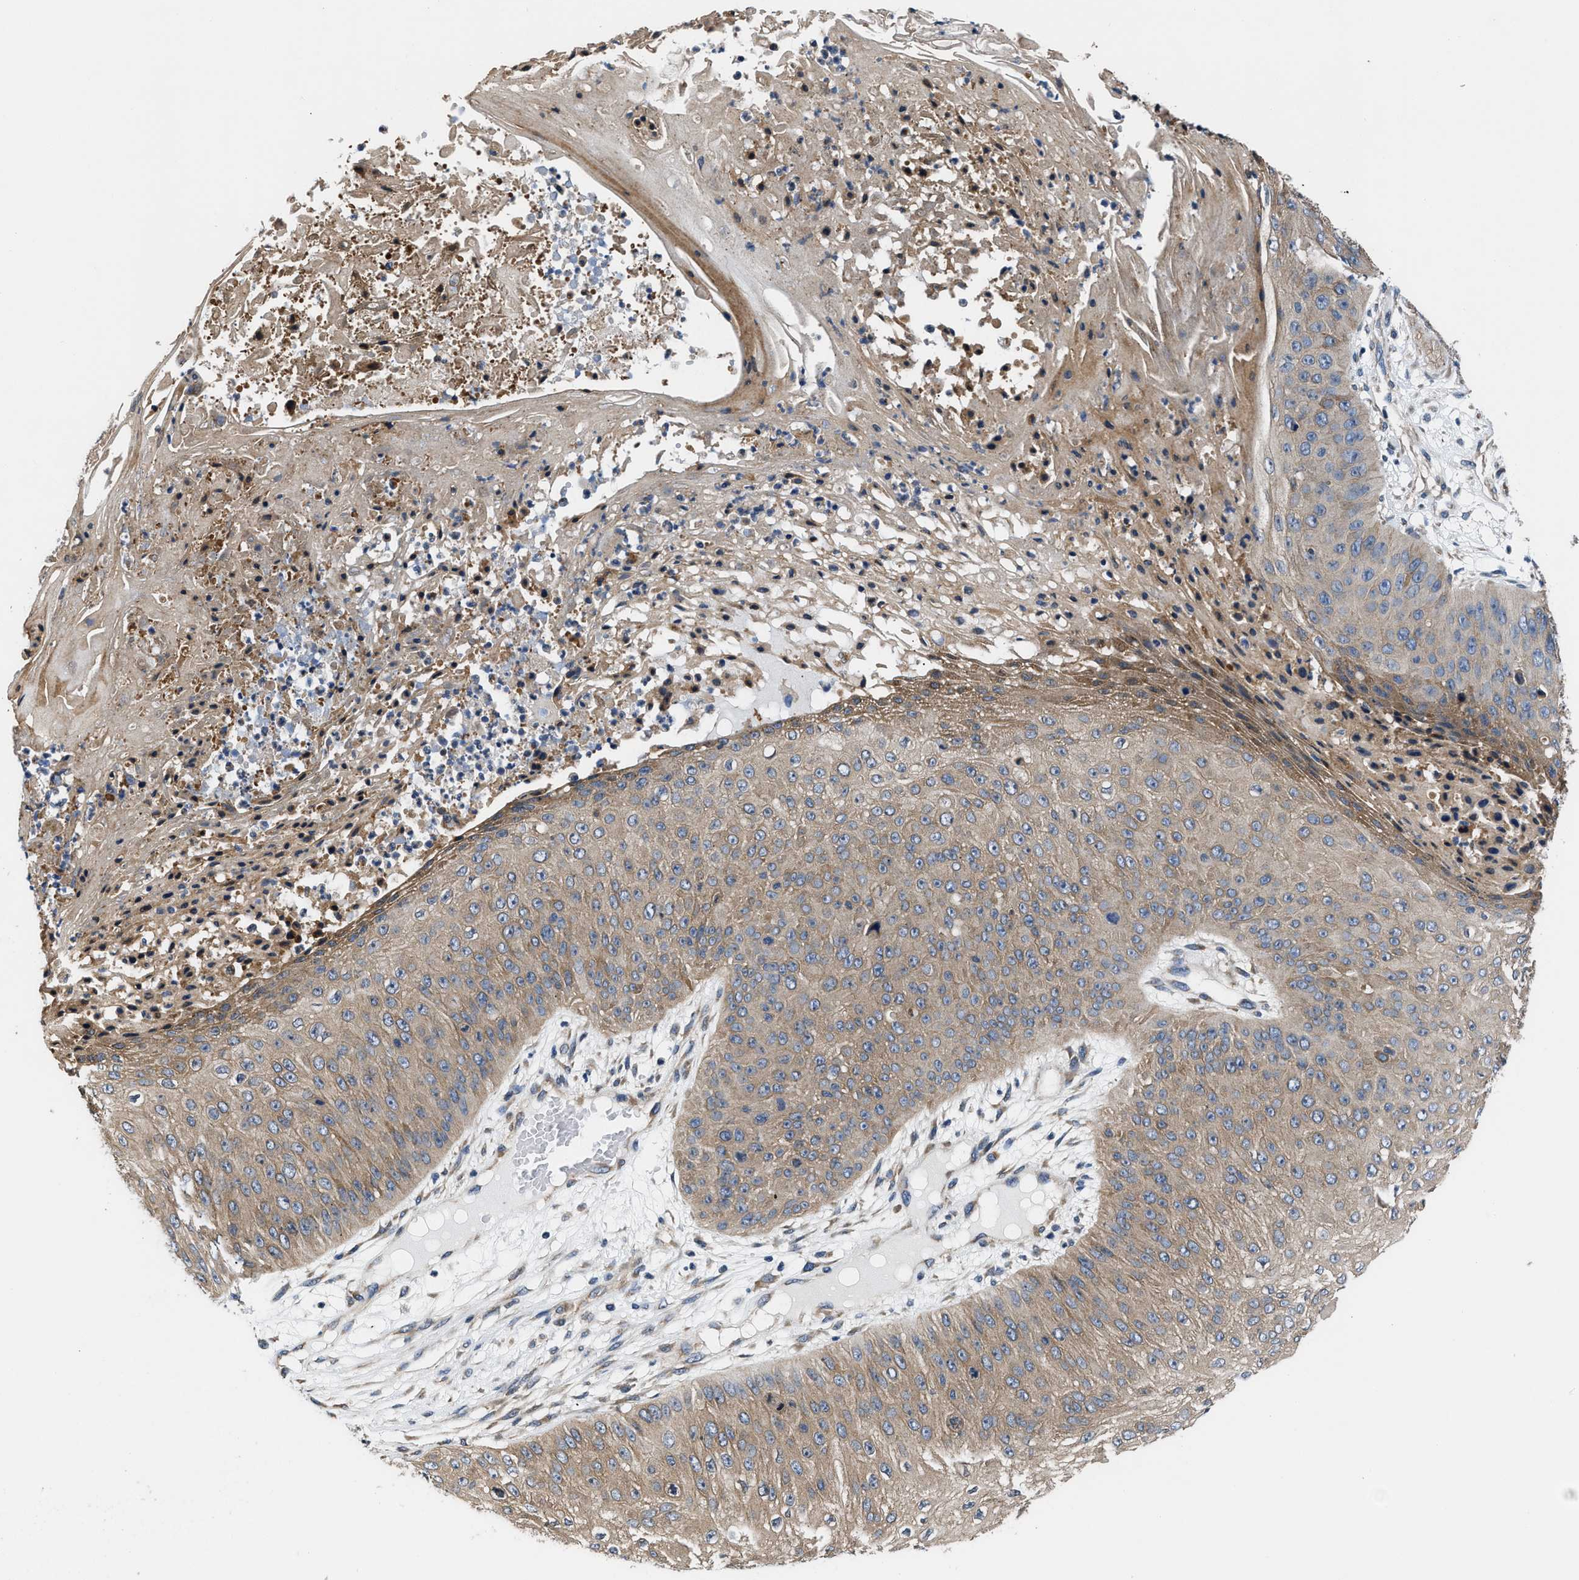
{"staining": {"intensity": "weak", "quantity": ">75%", "location": "cytoplasmic/membranous"}, "tissue": "skin cancer", "cell_type": "Tumor cells", "image_type": "cancer", "snomed": [{"axis": "morphology", "description": "Squamous cell carcinoma, NOS"}, {"axis": "topography", "description": "Skin"}], "caption": "Tumor cells demonstrate low levels of weak cytoplasmic/membranous positivity in approximately >75% of cells in human skin squamous cell carcinoma.", "gene": "CEP128", "patient": {"sex": "female", "age": 80}}